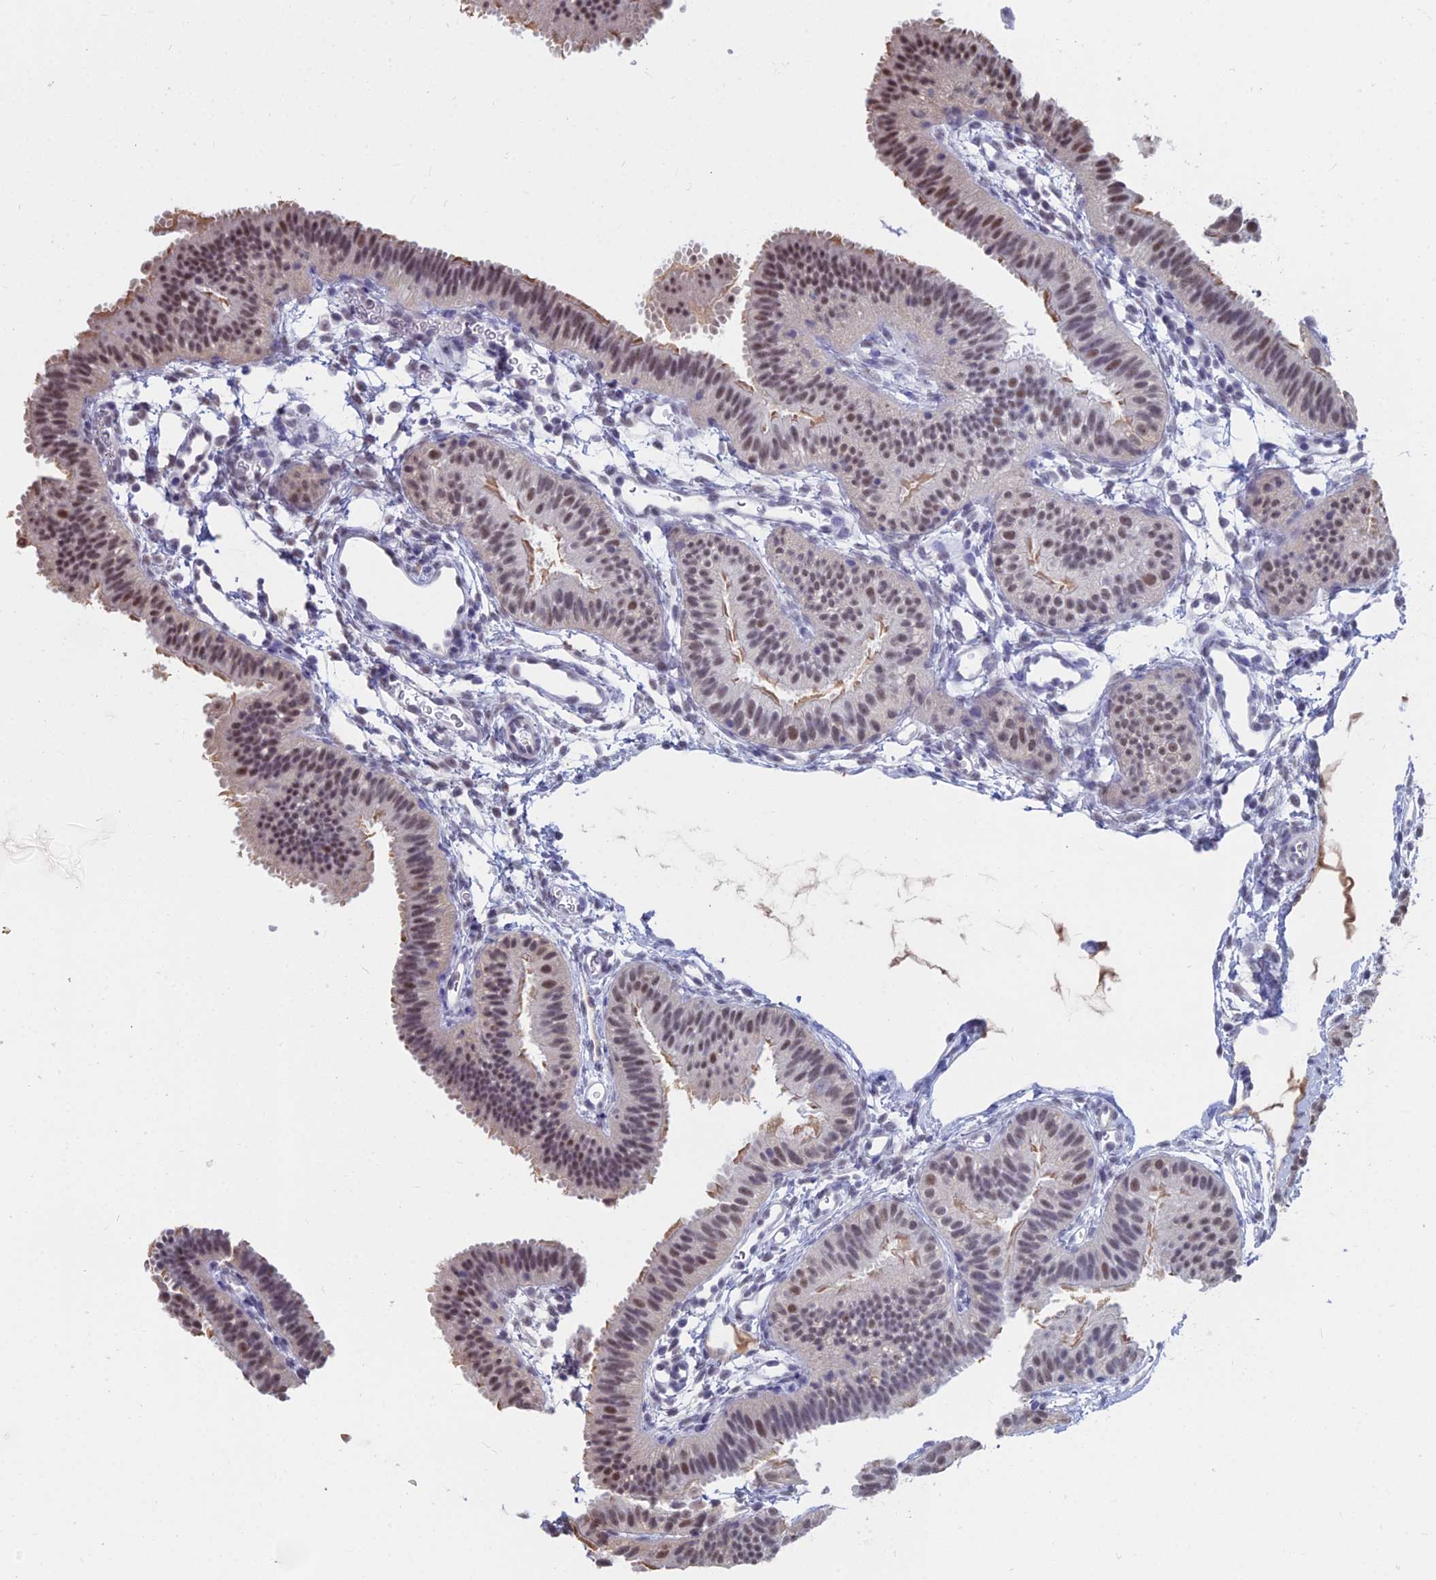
{"staining": {"intensity": "moderate", "quantity": "25%-75%", "location": "cytoplasmic/membranous,nuclear"}, "tissue": "fallopian tube", "cell_type": "Glandular cells", "image_type": "normal", "snomed": [{"axis": "morphology", "description": "Normal tissue, NOS"}, {"axis": "topography", "description": "Fallopian tube"}], "caption": "Immunohistochemistry (IHC) photomicrograph of unremarkable human fallopian tube stained for a protein (brown), which shows medium levels of moderate cytoplasmic/membranous,nuclear expression in about 25%-75% of glandular cells.", "gene": "SRSF7", "patient": {"sex": "female", "age": 35}}